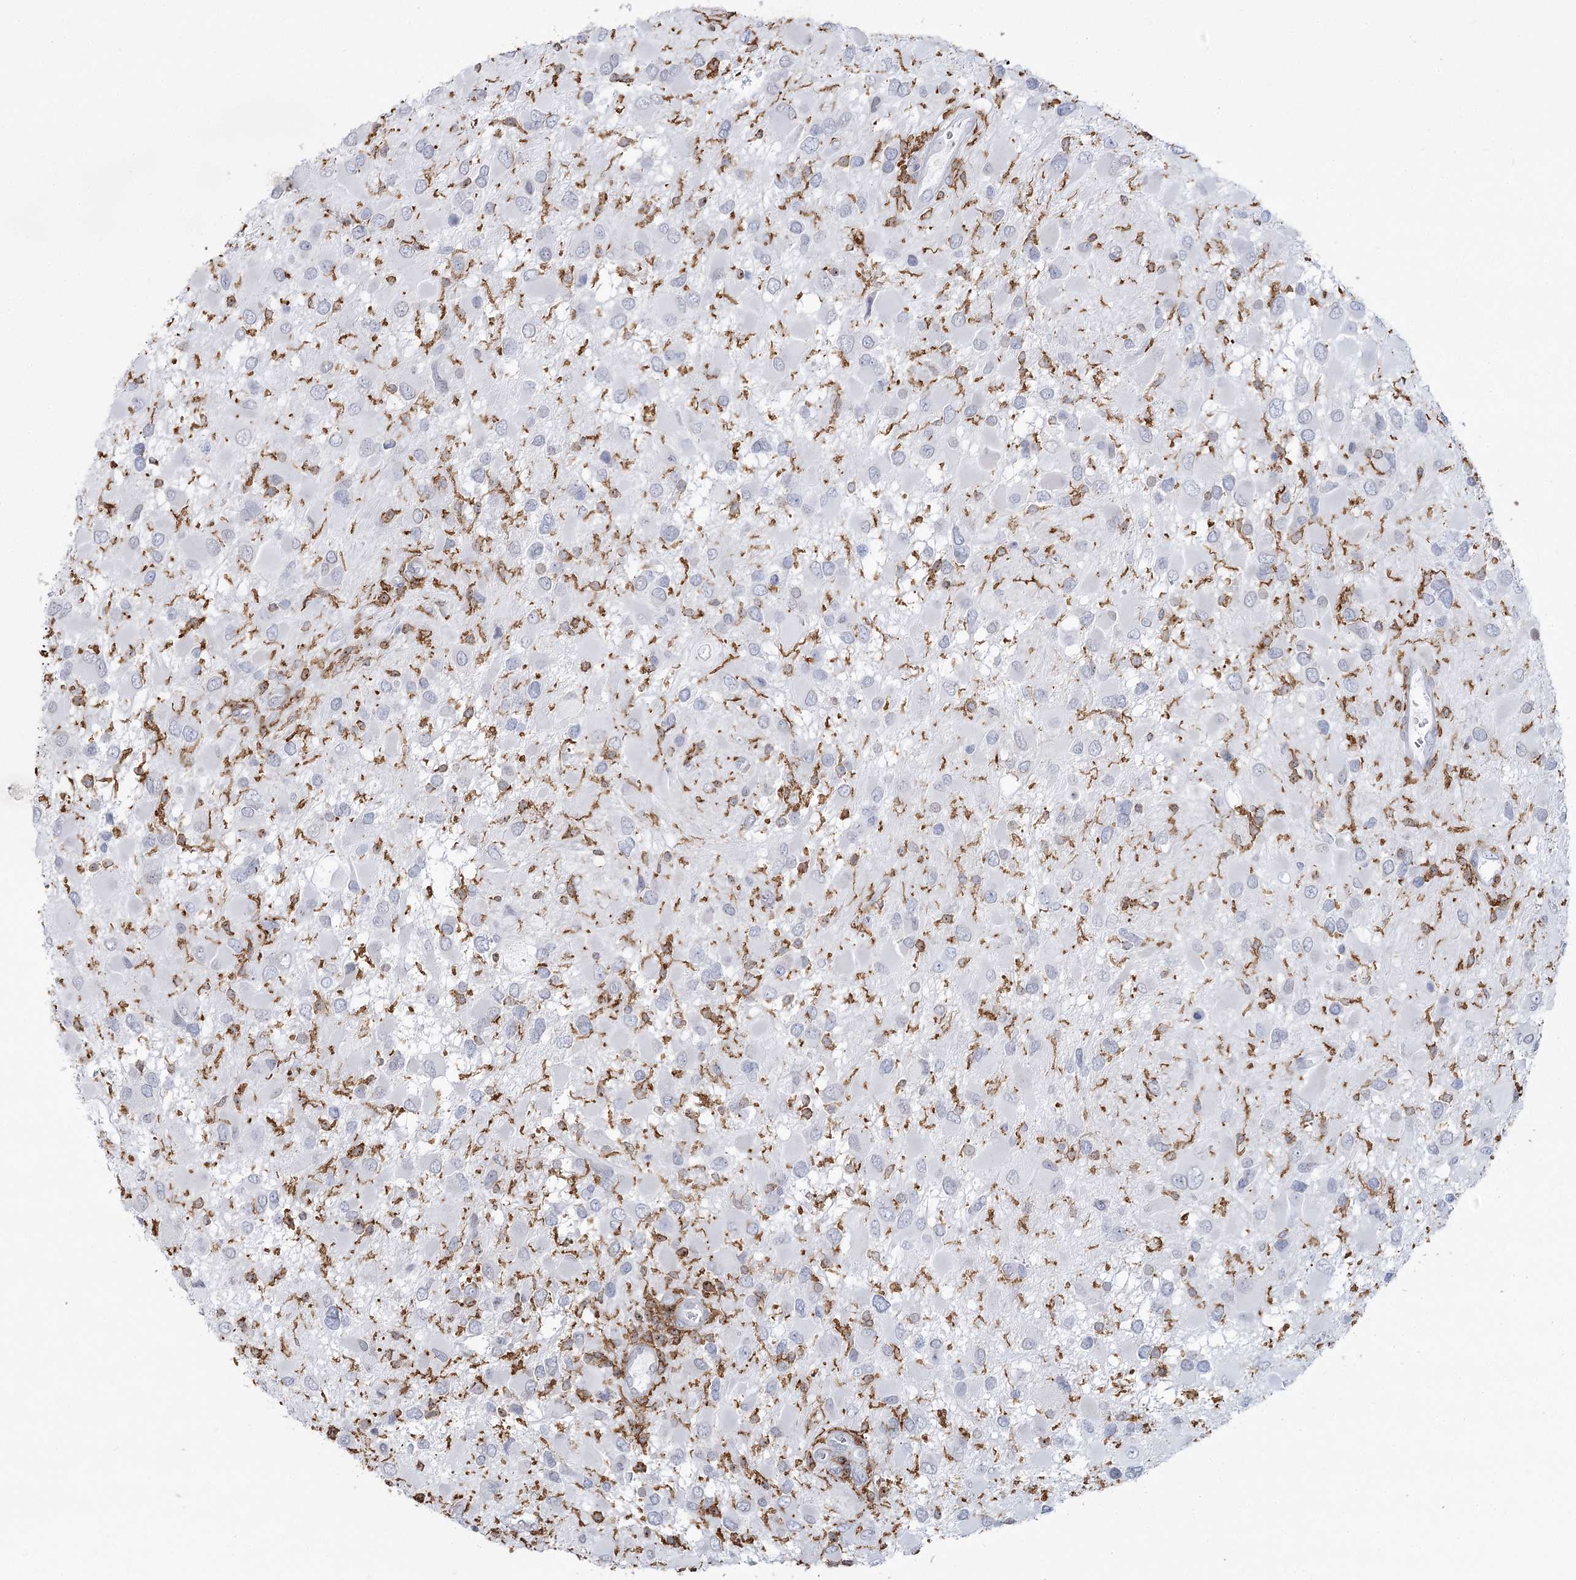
{"staining": {"intensity": "negative", "quantity": "none", "location": "none"}, "tissue": "glioma", "cell_type": "Tumor cells", "image_type": "cancer", "snomed": [{"axis": "morphology", "description": "Glioma, malignant, High grade"}, {"axis": "topography", "description": "Brain"}], "caption": "Micrograph shows no significant protein staining in tumor cells of malignant glioma (high-grade).", "gene": "C11orf1", "patient": {"sex": "male", "age": 53}}